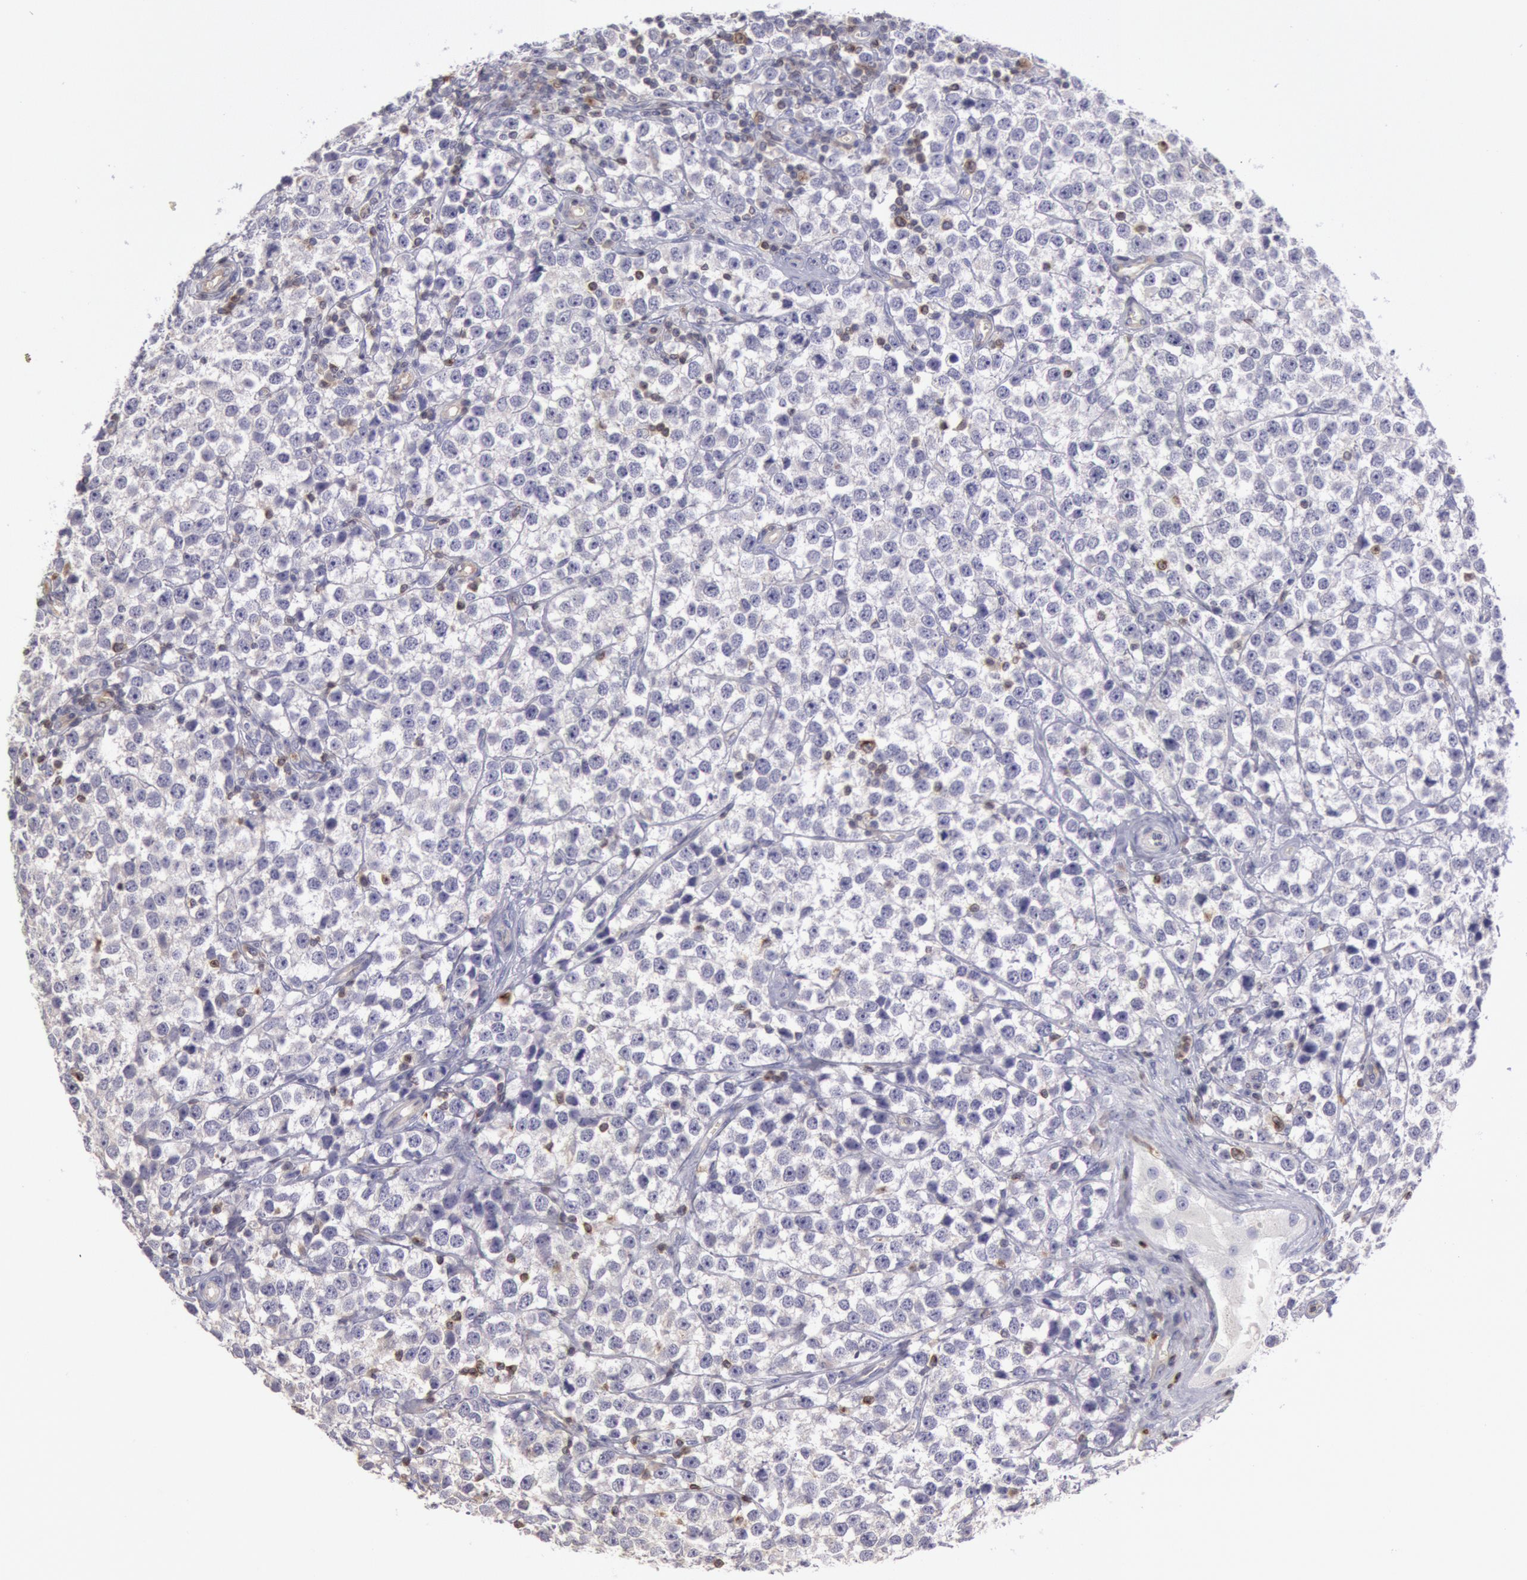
{"staining": {"intensity": "negative", "quantity": "none", "location": "none"}, "tissue": "testis cancer", "cell_type": "Tumor cells", "image_type": "cancer", "snomed": [{"axis": "morphology", "description": "Seminoma, NOS"}, {"axis": "topography", "description": "Testis"}], "caption": "DAB immunohistochemical staining of testis cancer (seminoma) shows no significant positivity in tumor cells.", "gene": "RAB27A", "patient": {"sex": "male", "age": 25}}